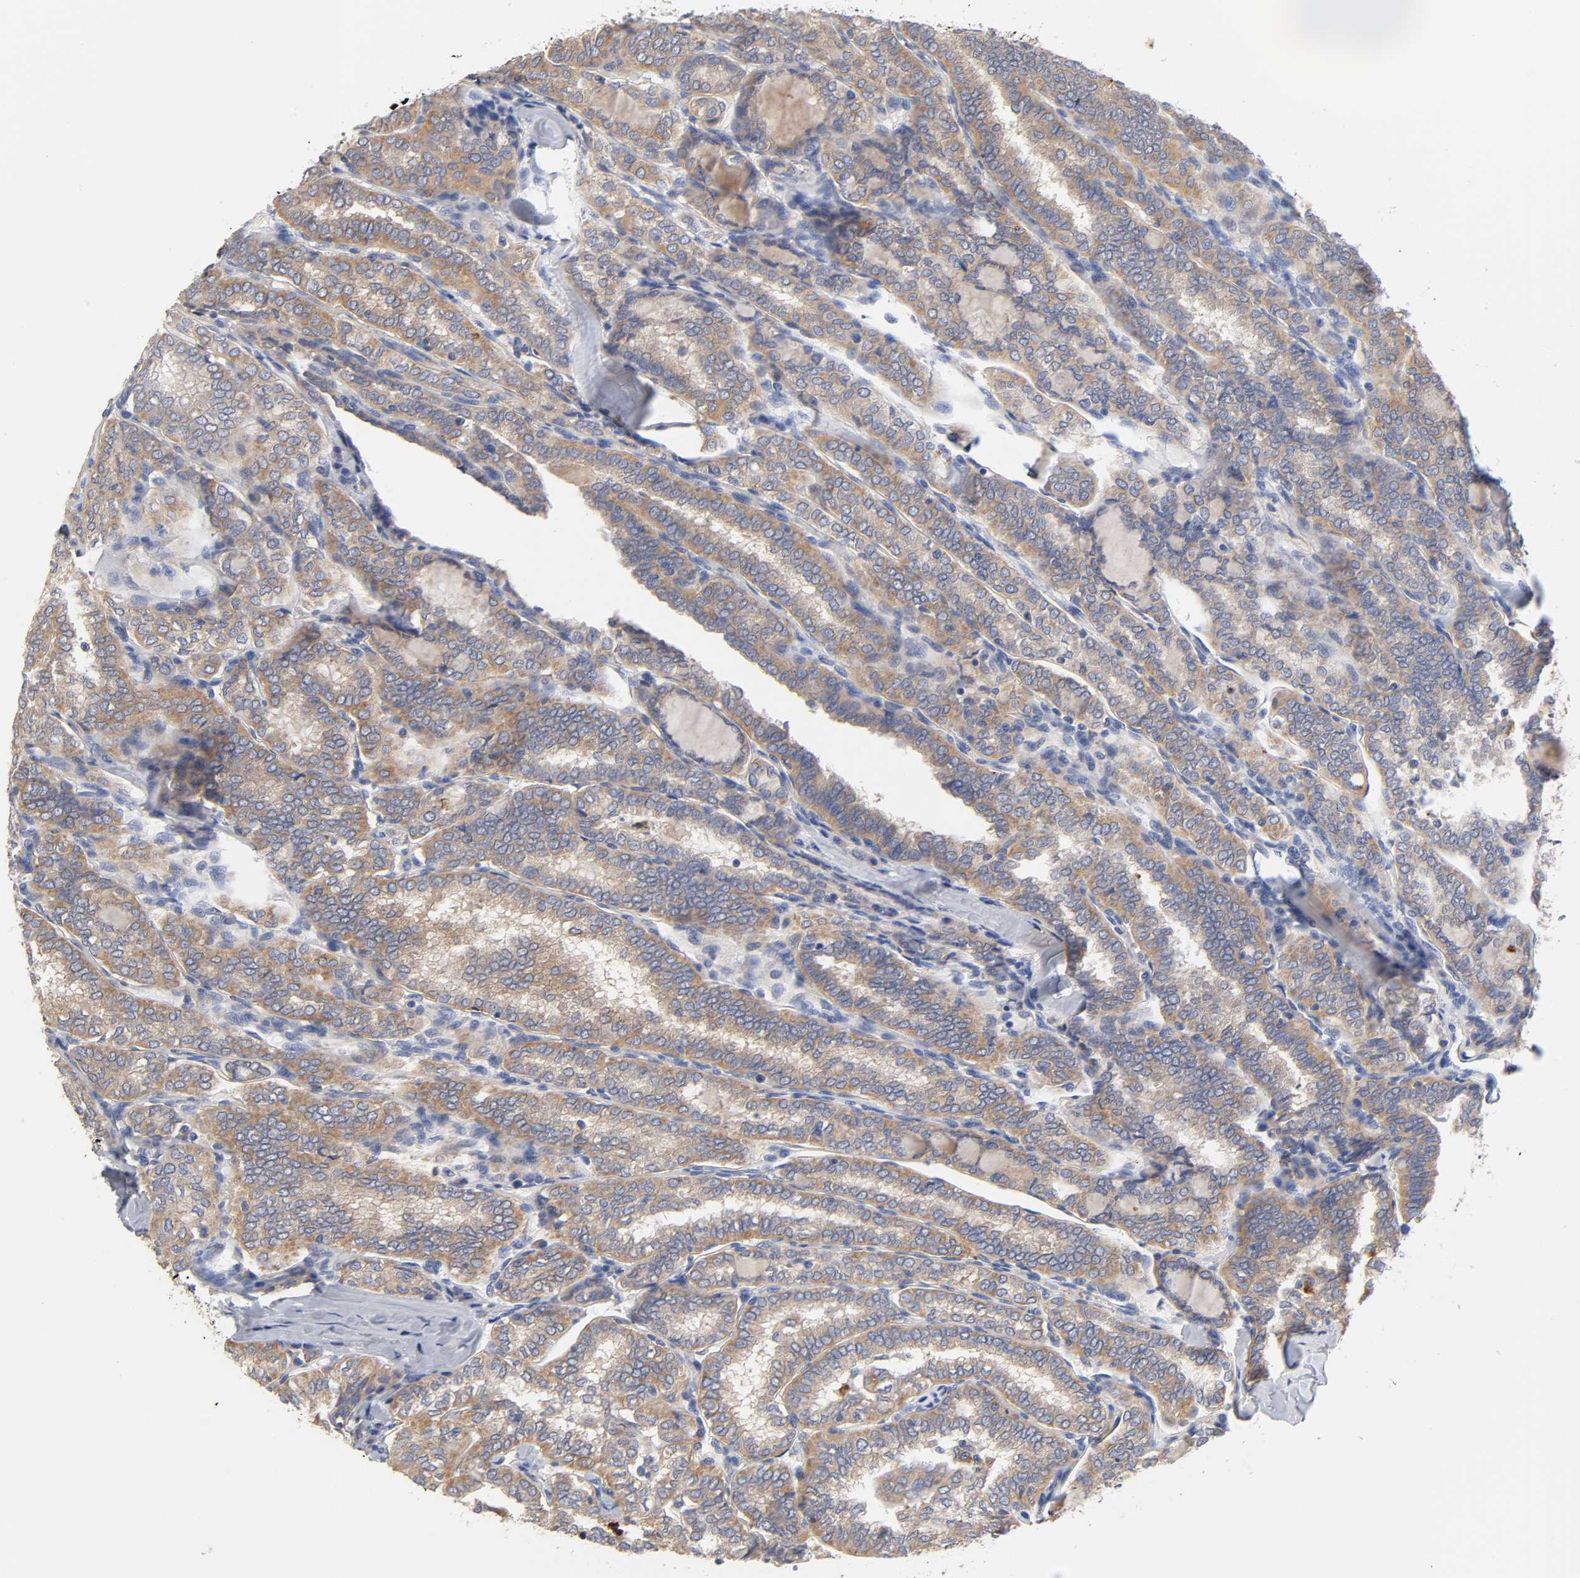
{"staining": {"intensity": "moderate", "quantity": ">75%", "location": "cytoplasmic/membranous"}, "tissue": "thyroid cancer", "cell_type": "Tumor cells", "image_type": "cancer", "snomed": [{"axis": "morphology", "description": "Papillary adenocarcinoma, NOS"}, {"axis": "topography", "description": "Thyroid gland"}], "caption": "Thyroid cancer was stained to show a protein in brown. There is medium levels of moderate cytoplasmic/membranous positivity in approximately >75% of tumor cells. The protein is shown in brown color, while the nuclei are stained blue.", "gene": "C17orf75", "patient": {"sex": "female", "age": 30}}